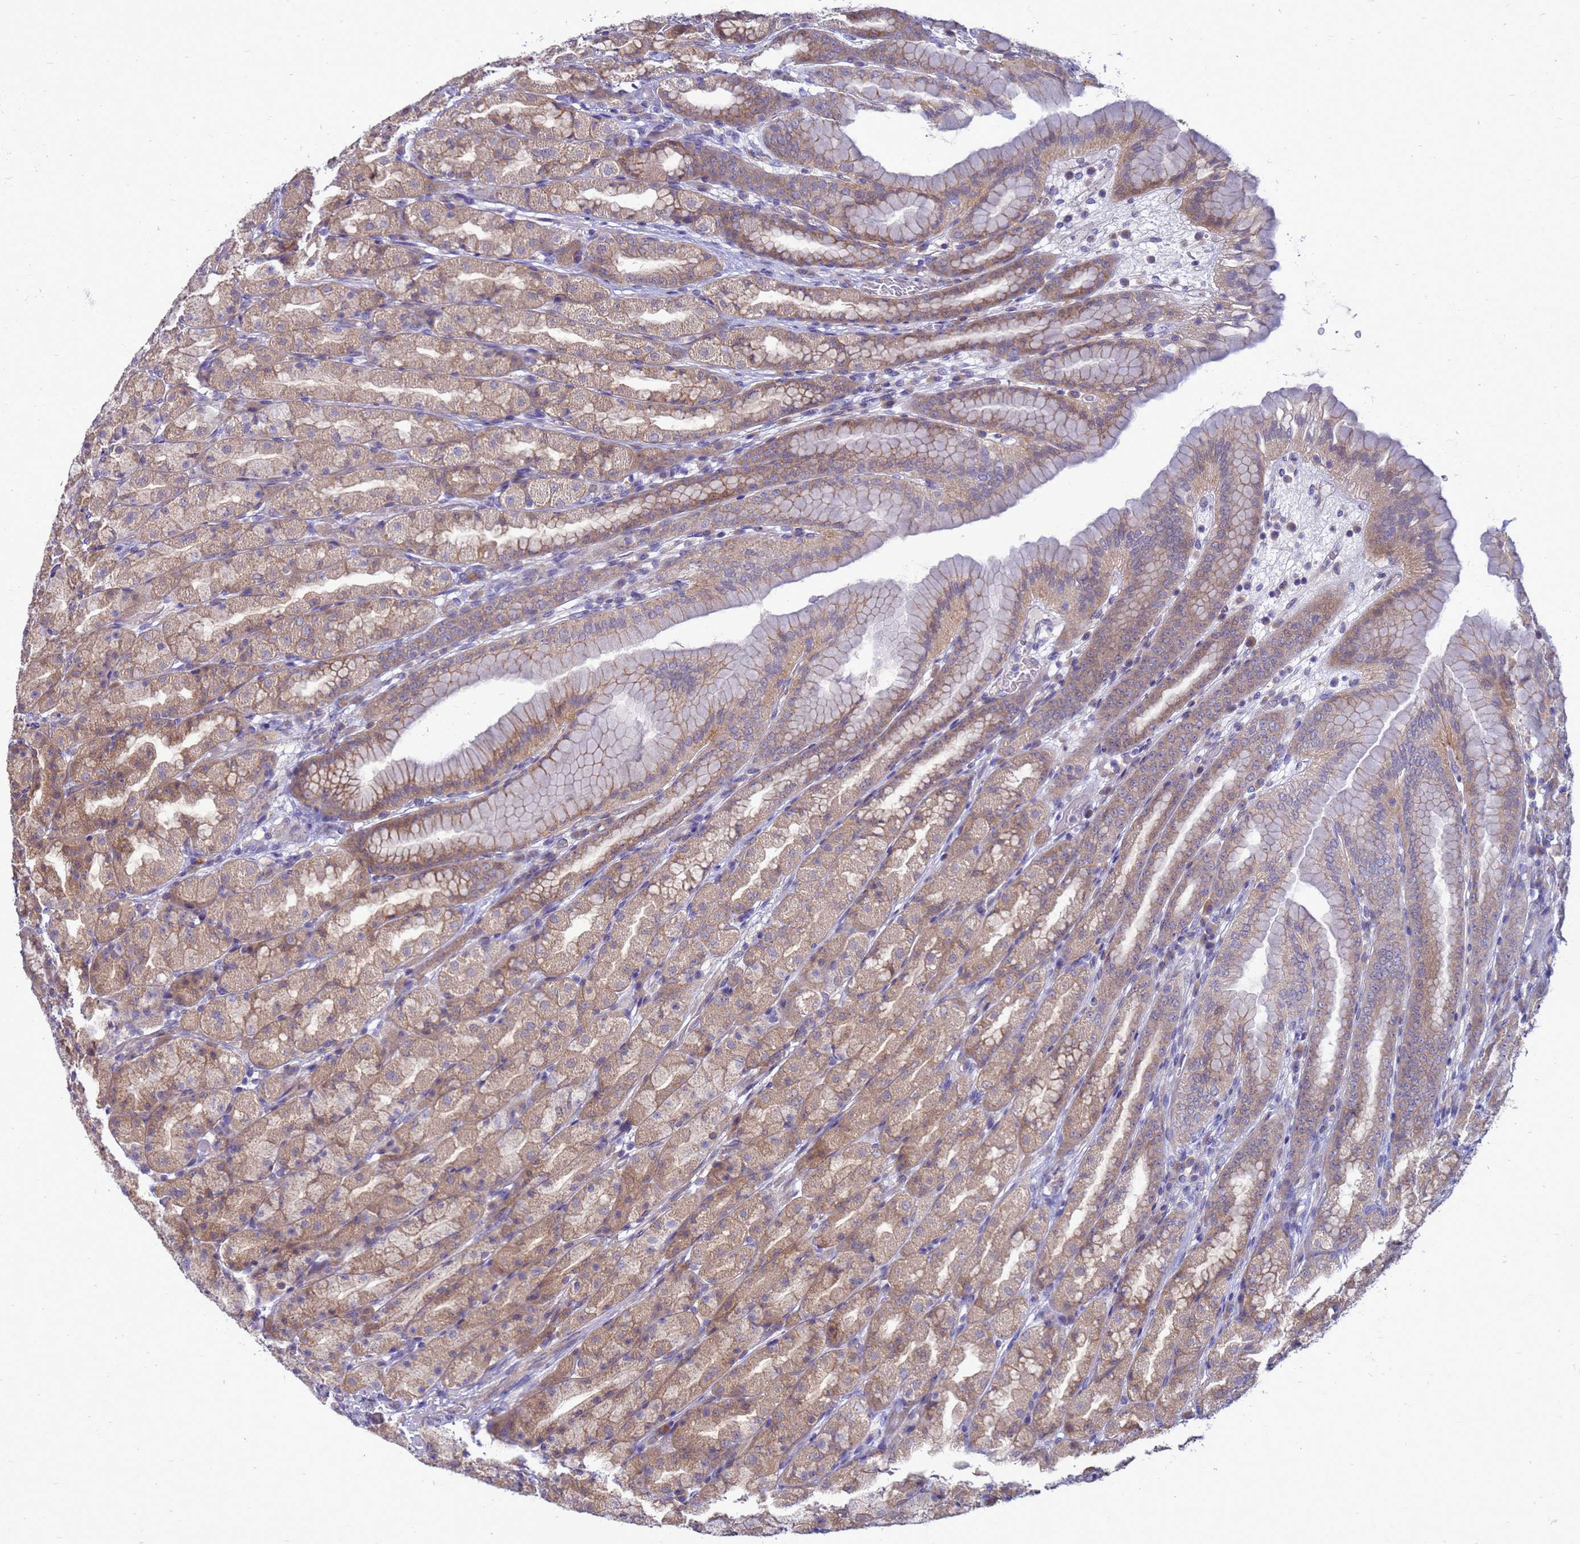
{"staining": {"intensity": "moderate", "quantity": ">75%", "location": "cytoplasmic/membranous"}, "tissue": "stomach", "cell_type": "Glandular cells", "image_type": "normal", "snomed": [{"axis": "morphology", "description": "Normal tissue, NOS"}, {"axis": "topography", "description": "Stomach, upper"}], "caption": "Unremarkable stomach was stained to show a protein in brown. There is medium levels of moderate cytoplasmic/membranous staining in about >75% of glandular cells.", "gene": "ENOPH1", "patient": {"sex": "male", "age": 68}}